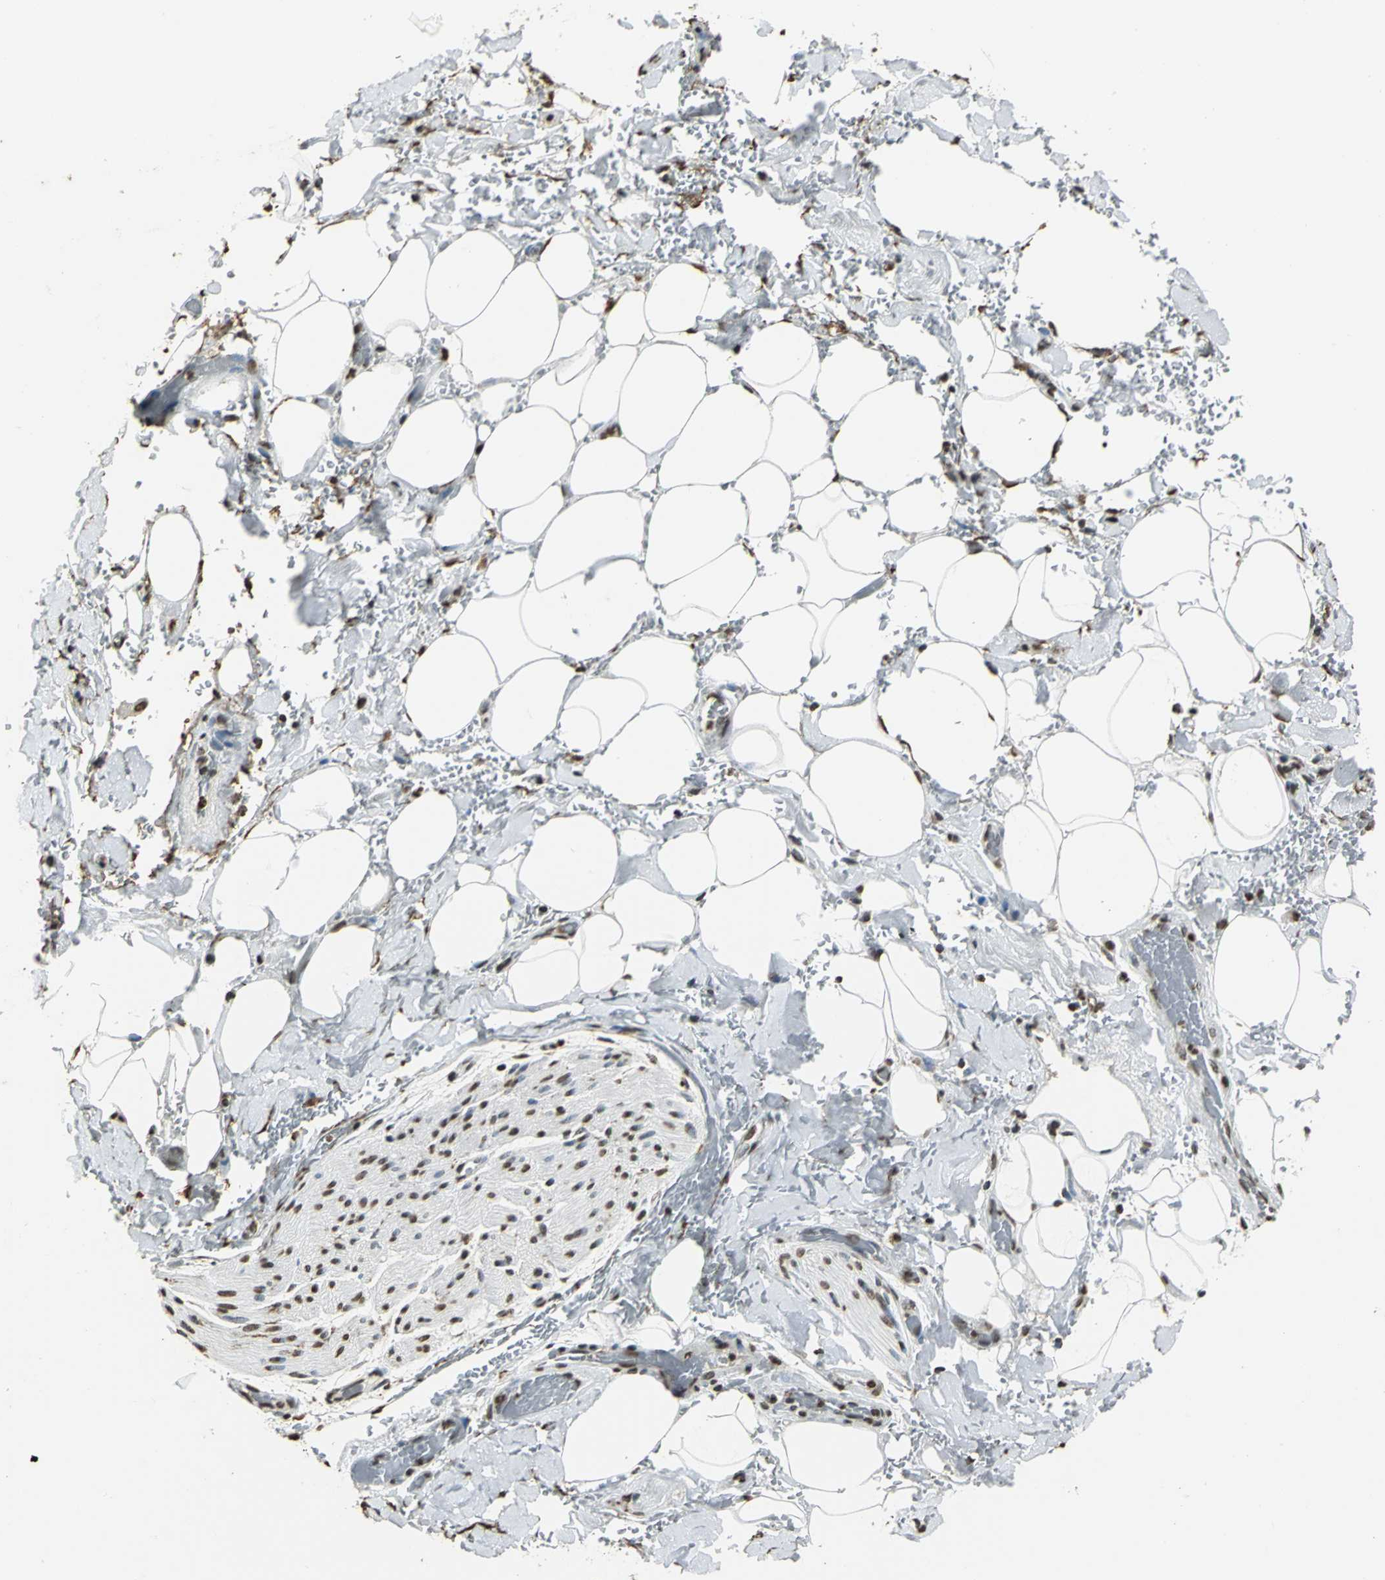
{"staining": {"intensity": "moderate", "quantity": ">75%", "location": "nuclear"}, "tissue": "adipose tissue", "cell_type": "Adipocytes", "image_type": "normal", "snomed": [{"axis": "morphology", "description": "Normal tissue, NOS"}, {"axis": "morphology", "description": "Cholangiocarcinoma"}, {"axis": "topography", "description": "Liver"}, {"axis": "topography", "description": "Peripheral nerve tissue"}], "caption": "The micrograph exhibits staining of benign adipose tissue, revealing moderate nuclear protein positivity (brown color) within adipocytes. (IHC, brightfield microscopy, high magnification).", "gene": "MCM4", "patient": {"sex": "male", "age": 50}}